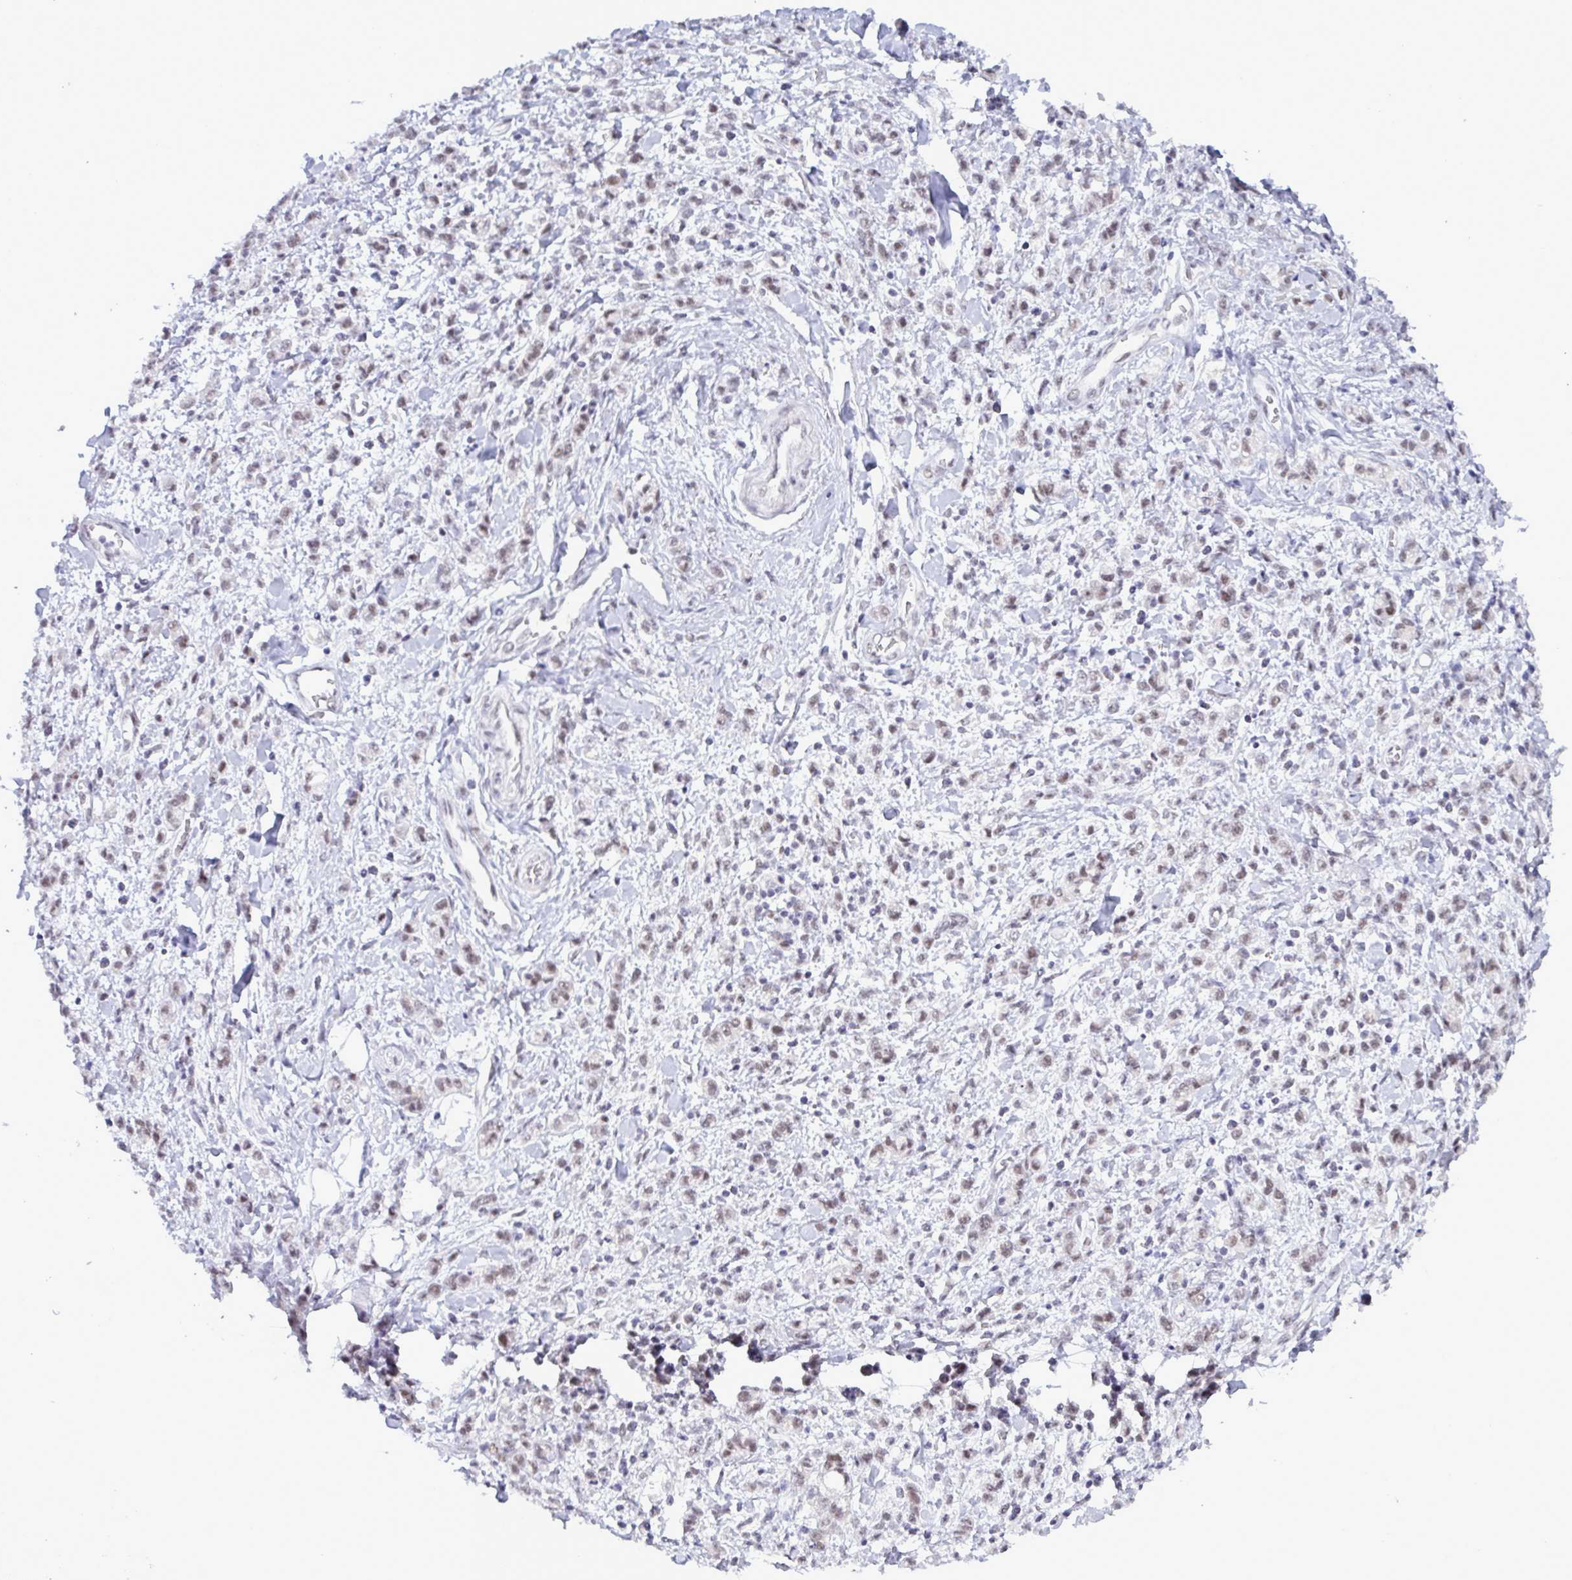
{"staining": {"intensity": "weak", "quantity": "25%-75%", "location": "nuclear"}, "tissue": "stomach cancer", "cell_type": "Tumor cells", "image_type": "cancer", "snomed": [{"axis": "morphology", "description": "Adenocarcinoma, NOS"}, {"axis": "topography", "description": "Stomach"}], "caption": "Human stomach cancer (adenocarcinoma) stained with a protein marker demonstrates weak staining in tumor cells.", "gene": "PPP1R10", "patient": {"sex": "male", "age": 77}}